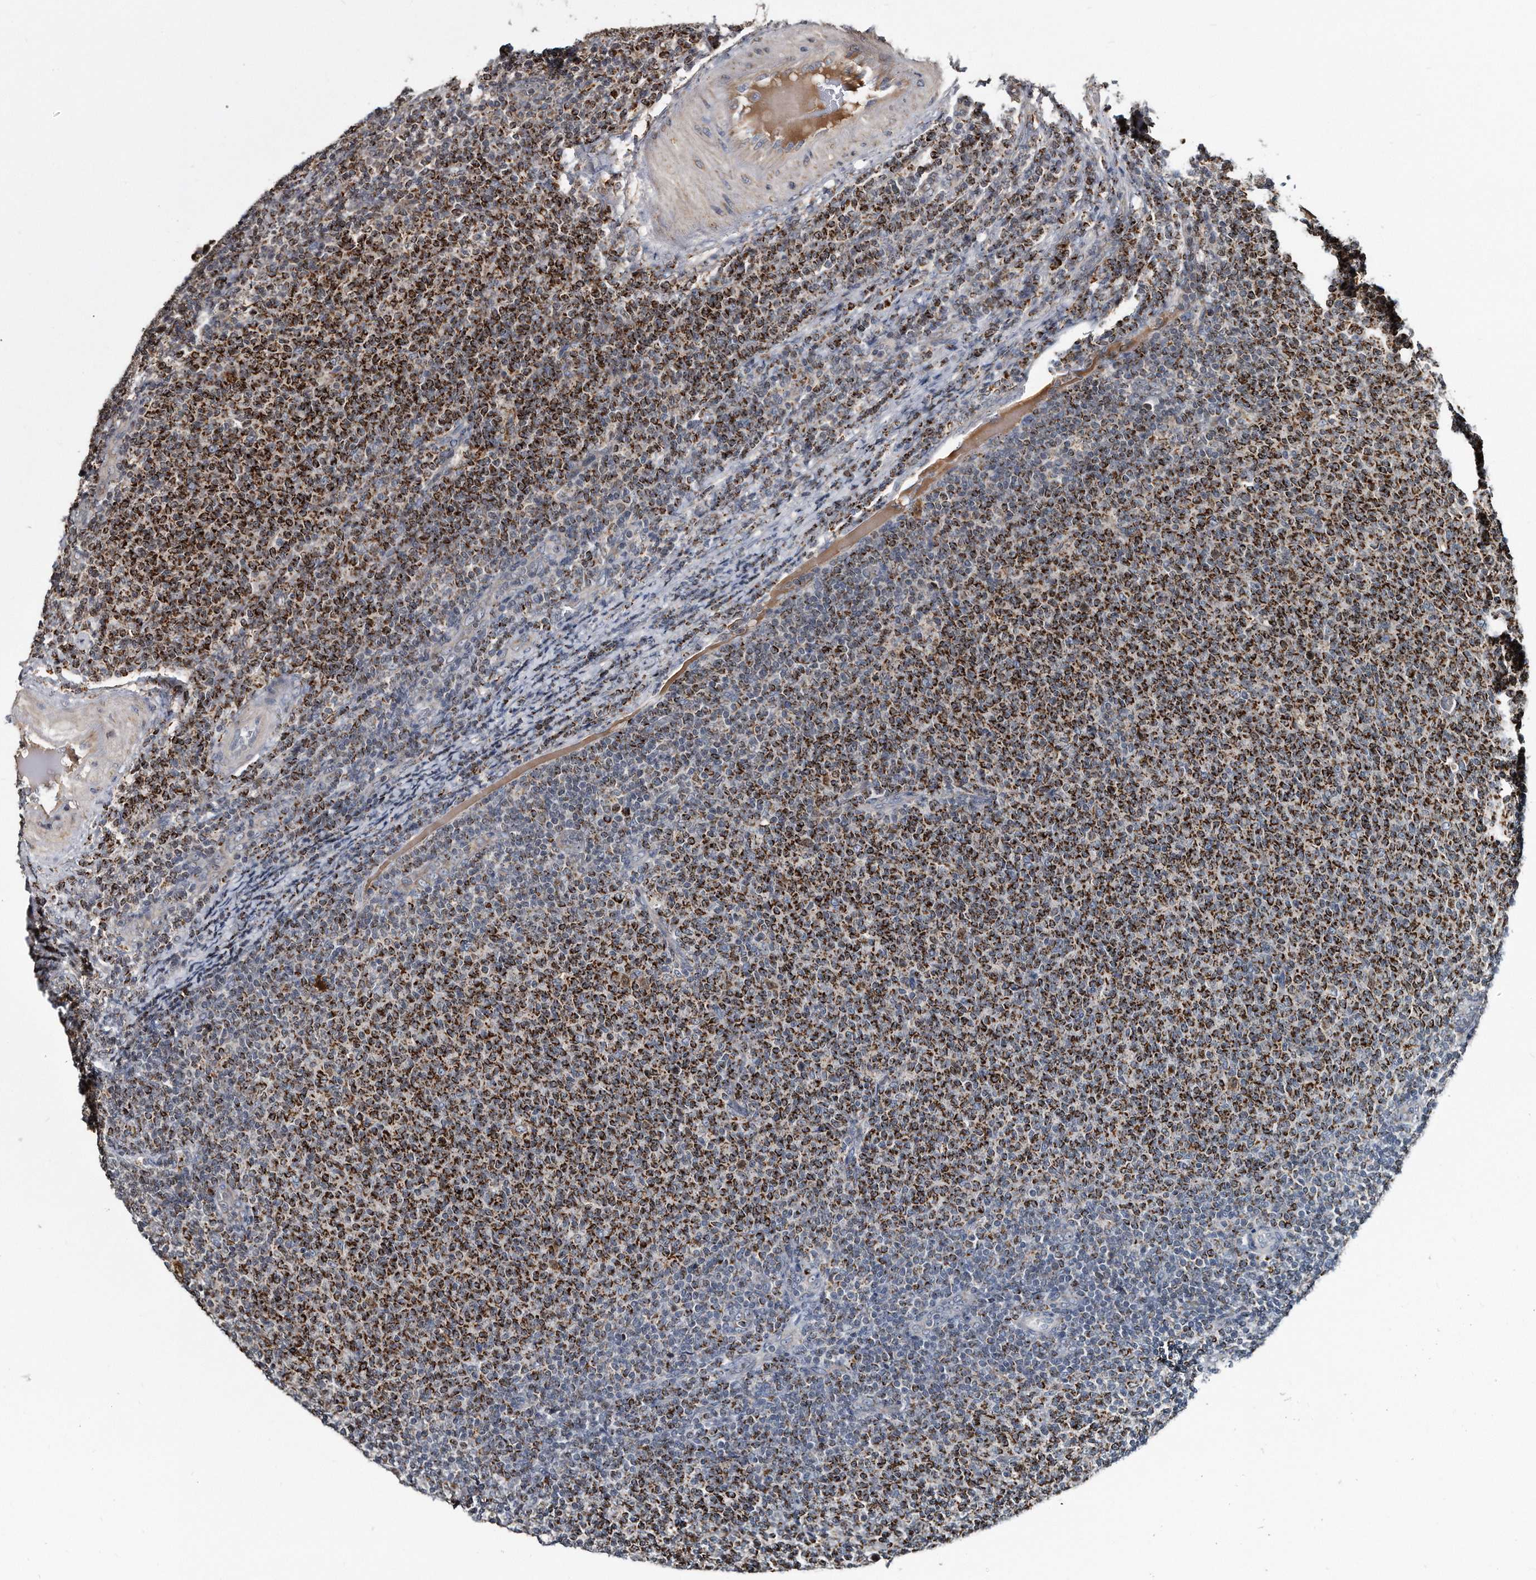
{"staining": {"intensity": "strong", "quantity": ">75%", "location": "cytoplasmic/membranous"}, "tissue": "lymphoma", "cell_type": "Tumor cells", "image_type": "cancer", "snomed": [{"axis": "morphology", "description": "Malignant lymphoma, non-Hodgkin's type, Low grade"}, {"axis": "topography", "description": "Lymph node"}], "caption": "Immunohistochemical staining of low-grade malignant lymphoma, non-Hodgkin's type shows high levels of strong cytoplasmic/membranous expression in about >75% of tumor cells.", "gene": "FAM136A", "patient": {"sex": "male", "age": 66}}